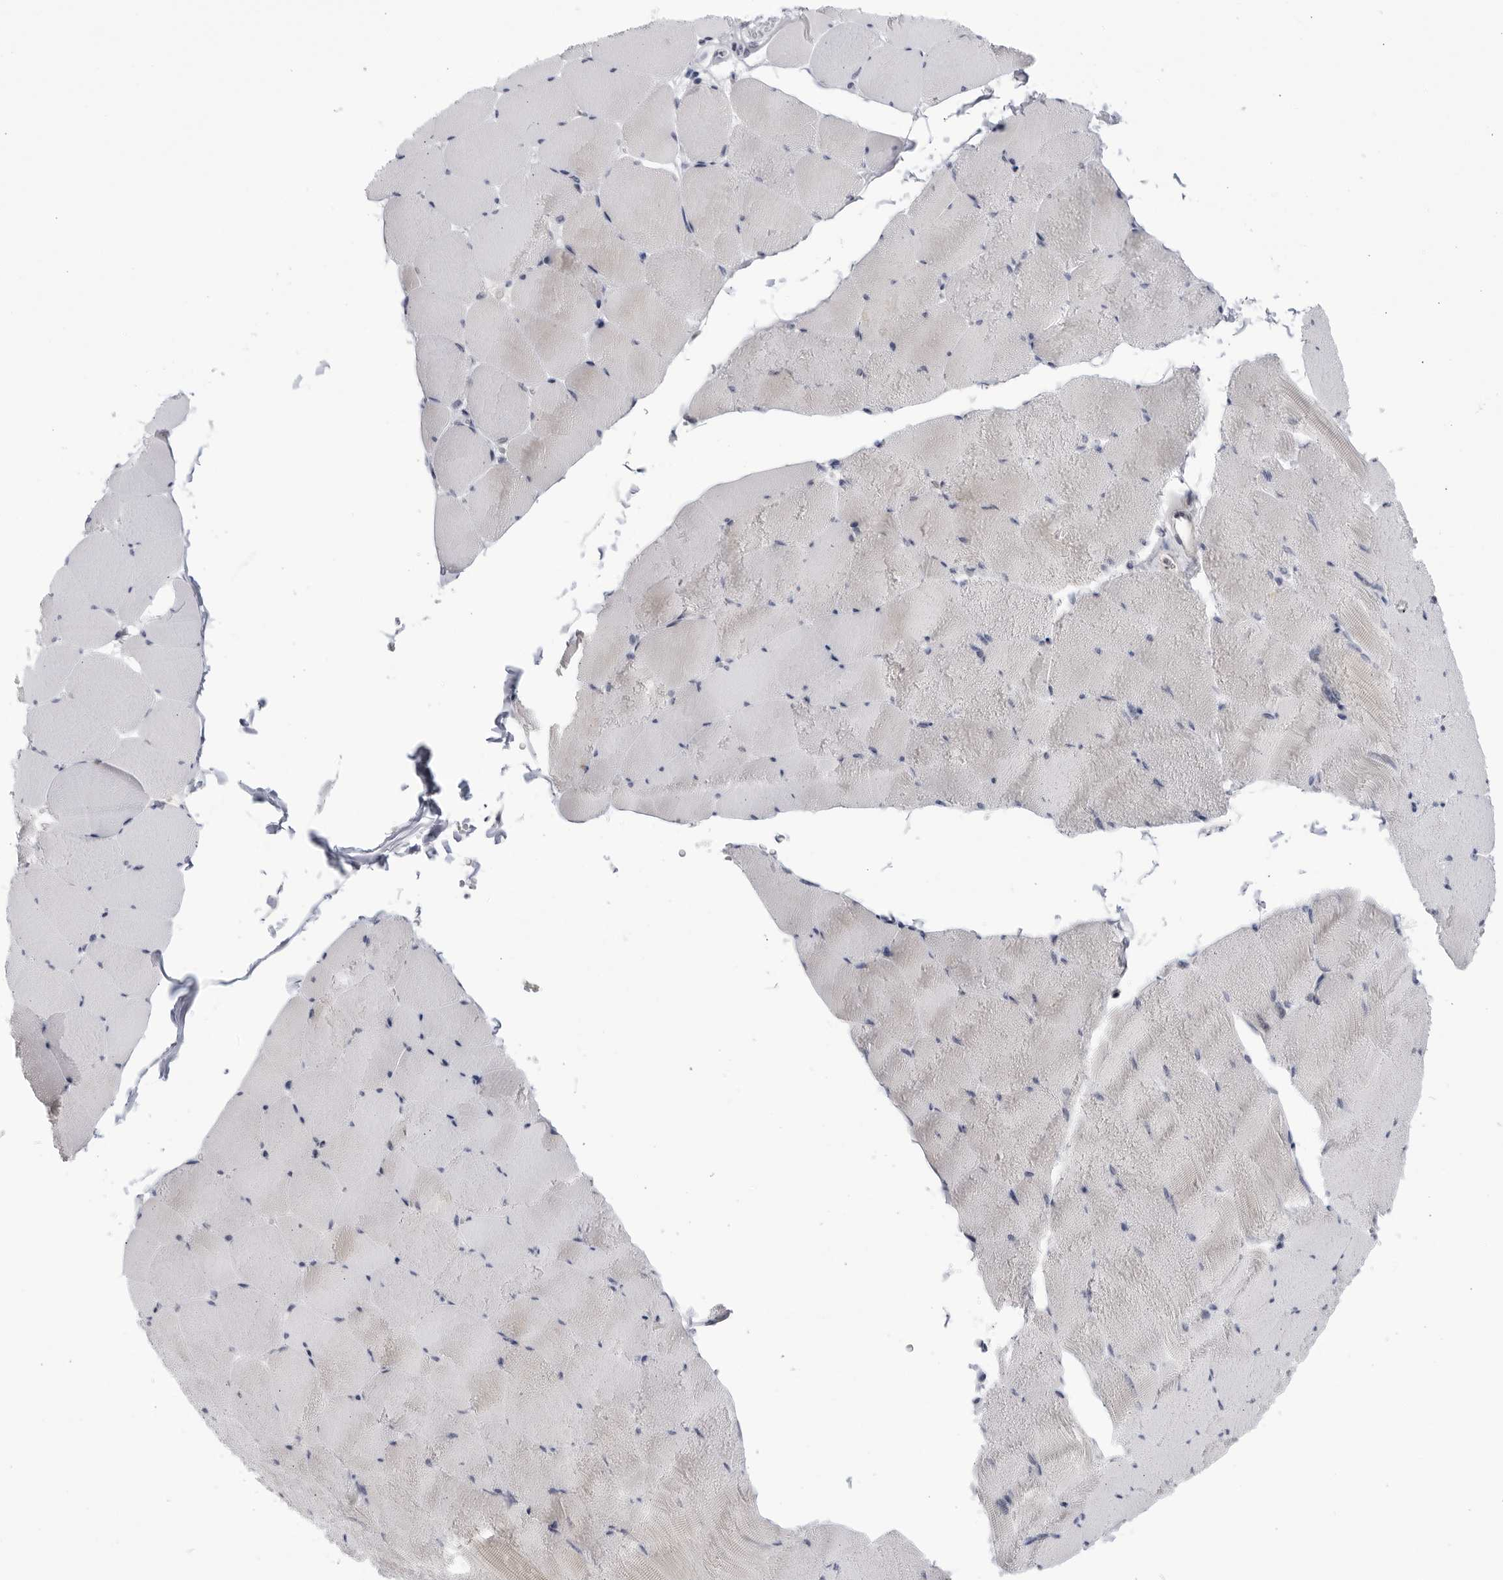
{"staining": {"intensity": "moderate", "quantity": "<25%", "location": "cytoplasmic/membranous"}, "tissue": "skeletal muscle", "cell_type": "Myocytes", "image_type": "normal", "snomed": [{"axis": "morphology", "description": "Normal tissue, NOS"}, {"axis": "topography", "description": "Skeletal muscle"}], "caption": "This micrograph exhibits immunohistochemistry staining of unremarkable skeletal muscle, with low moderate cytoplasmic/membranous expression in approximately <25% of myocytes.", "gene": "CNBD1", "patient": {"sex": "male", "age": 62}}